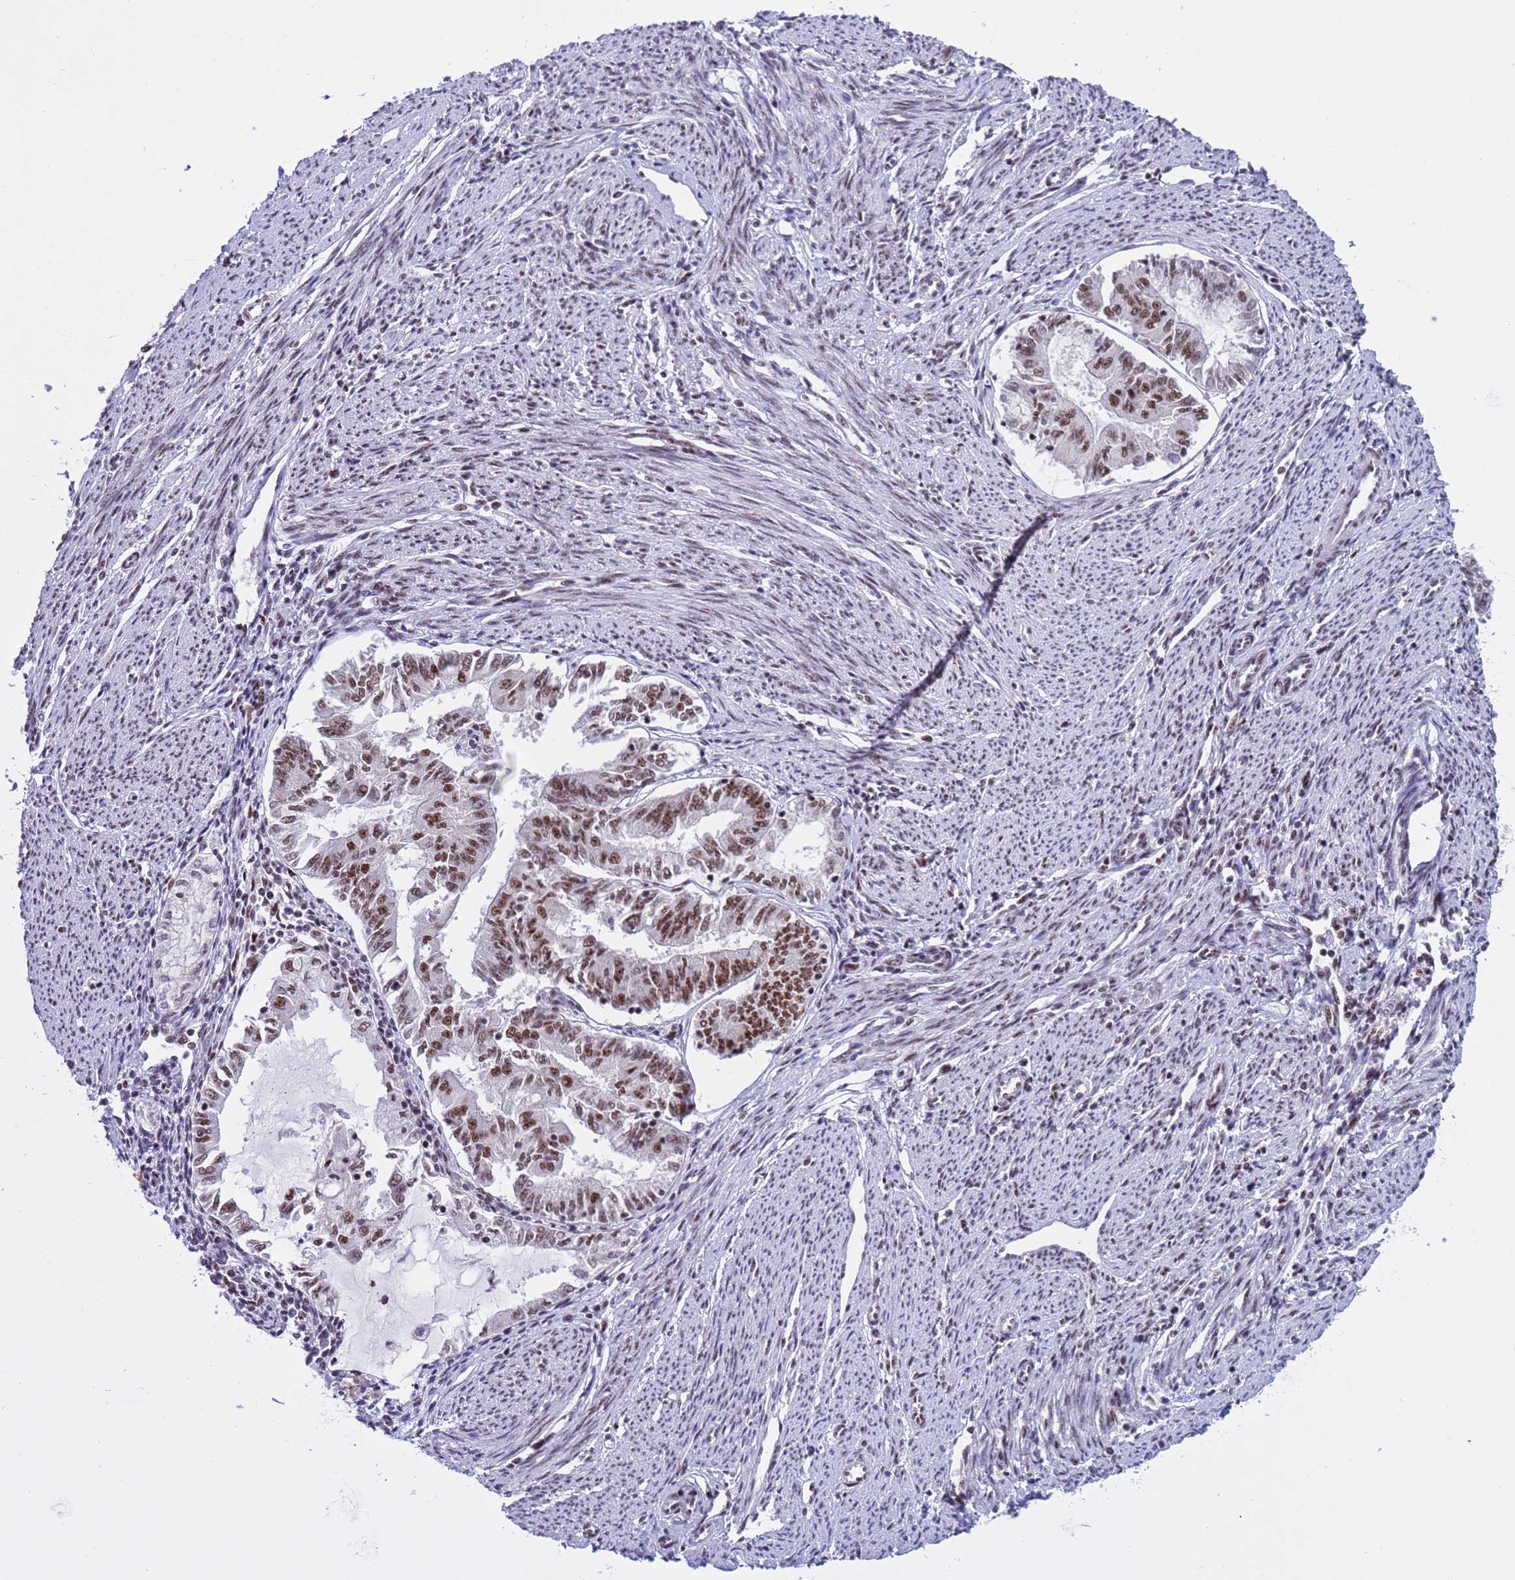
{"staining": {"intensity": "strong", "quantity": ">75%", "location": "nuclear"}, "tissue": "endometrial cancer", "cell_type": "Tumor cells", "image_type": "cancer", "snomed": [{"axis": "morphology", "description": "Adenocarcinoma, NOS"}, {"axis": "topography", "description": "Endometrium"}], "caption": "Adenocarcinoma (endometrial) tissue displays strong nuclear staining in about >75% of tumor cells", "gene": "THOC2", "patient": {"sex": "female", "age": 79}}